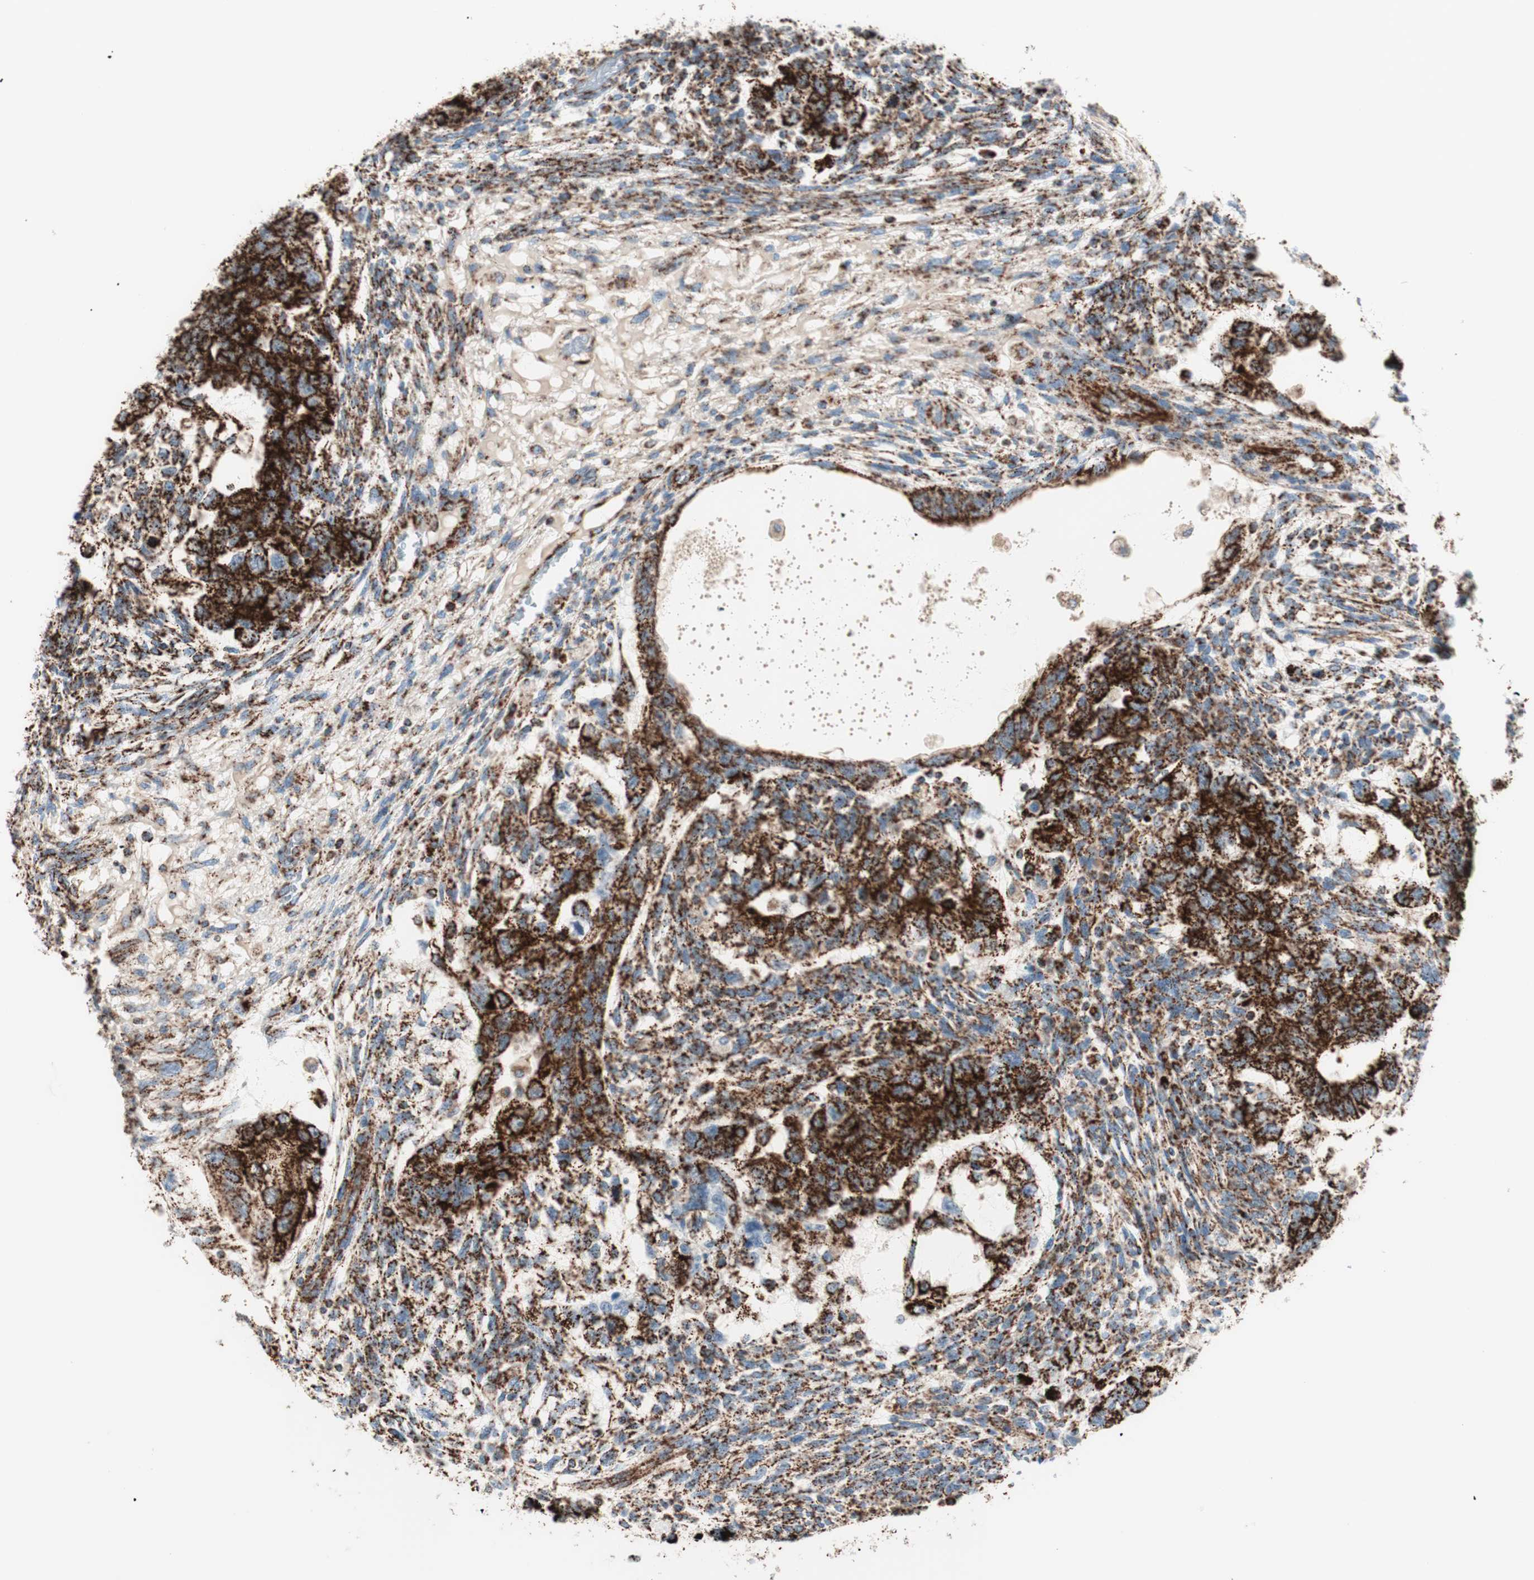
{"staining": {"intensity": "strong", "quantity": ">75%", "location": "cytoplasmic/membranous"}, "tissue": "testis cancer", "cell_type": "Tumor cells", "image_type": "cancer", "snomed": [{"axis": "morphology", "description": "Normal tissue, NOS"}, {"axis": "morphology", "description": "Carcinoma, Embryonal, NOS"}, {"axis": "topography", "description": "Testis"}], "caption": "Immunohistochemistry (IHC) photomicrograph of neoplastic tissue: human testis cancer (embryonal carcinoma) stained using immunohistochemistry demonstrates high levels of strong protein expression localized specifically in the cytoplasmic/membranous of tumor cells, appearing as a cytoplasmic/membranous brown color.", "gene": "TOMM20", "patient": {"sex": "male", "age": 36}}